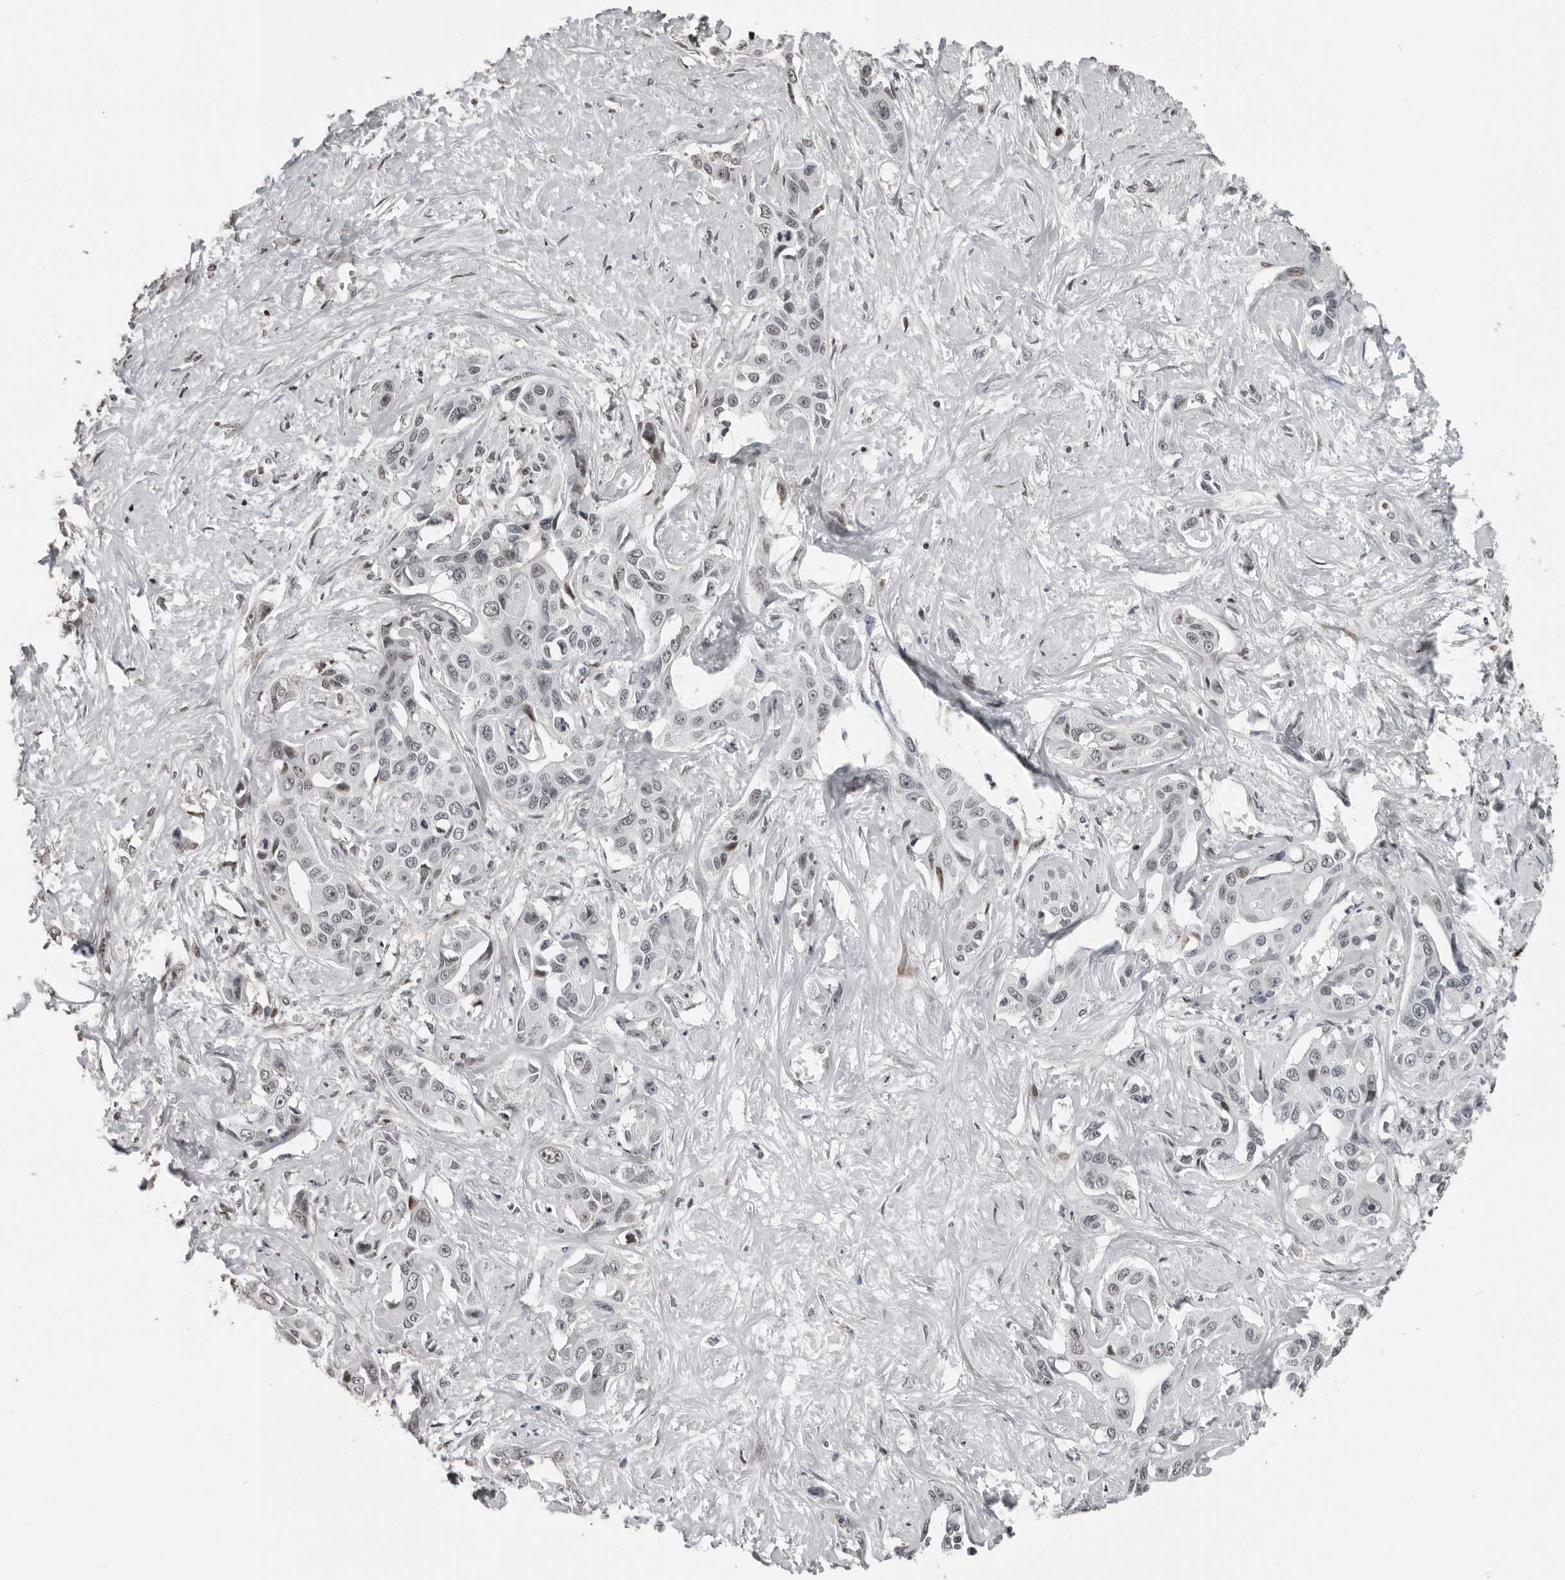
{"staining": {"intensity": "moderate", "quantity": "<25%", "location": "nuclear"}, "tissue": "liver cancer", "cell_type": "Tumor cells", "image_type": "cancer", "snomed": [{"axis": "morphology", "description": "Cholangiocarcinoma"}, {"axis": "topography", "description": "Liver"}], "caption": "This is an image of immunohistochemistry (IHC) staining of liver cancer, which shows moderate expression in the nuclear of tumor cells.", "gene": "ORC1", "patient": {"sex": "male", "age": 59}}